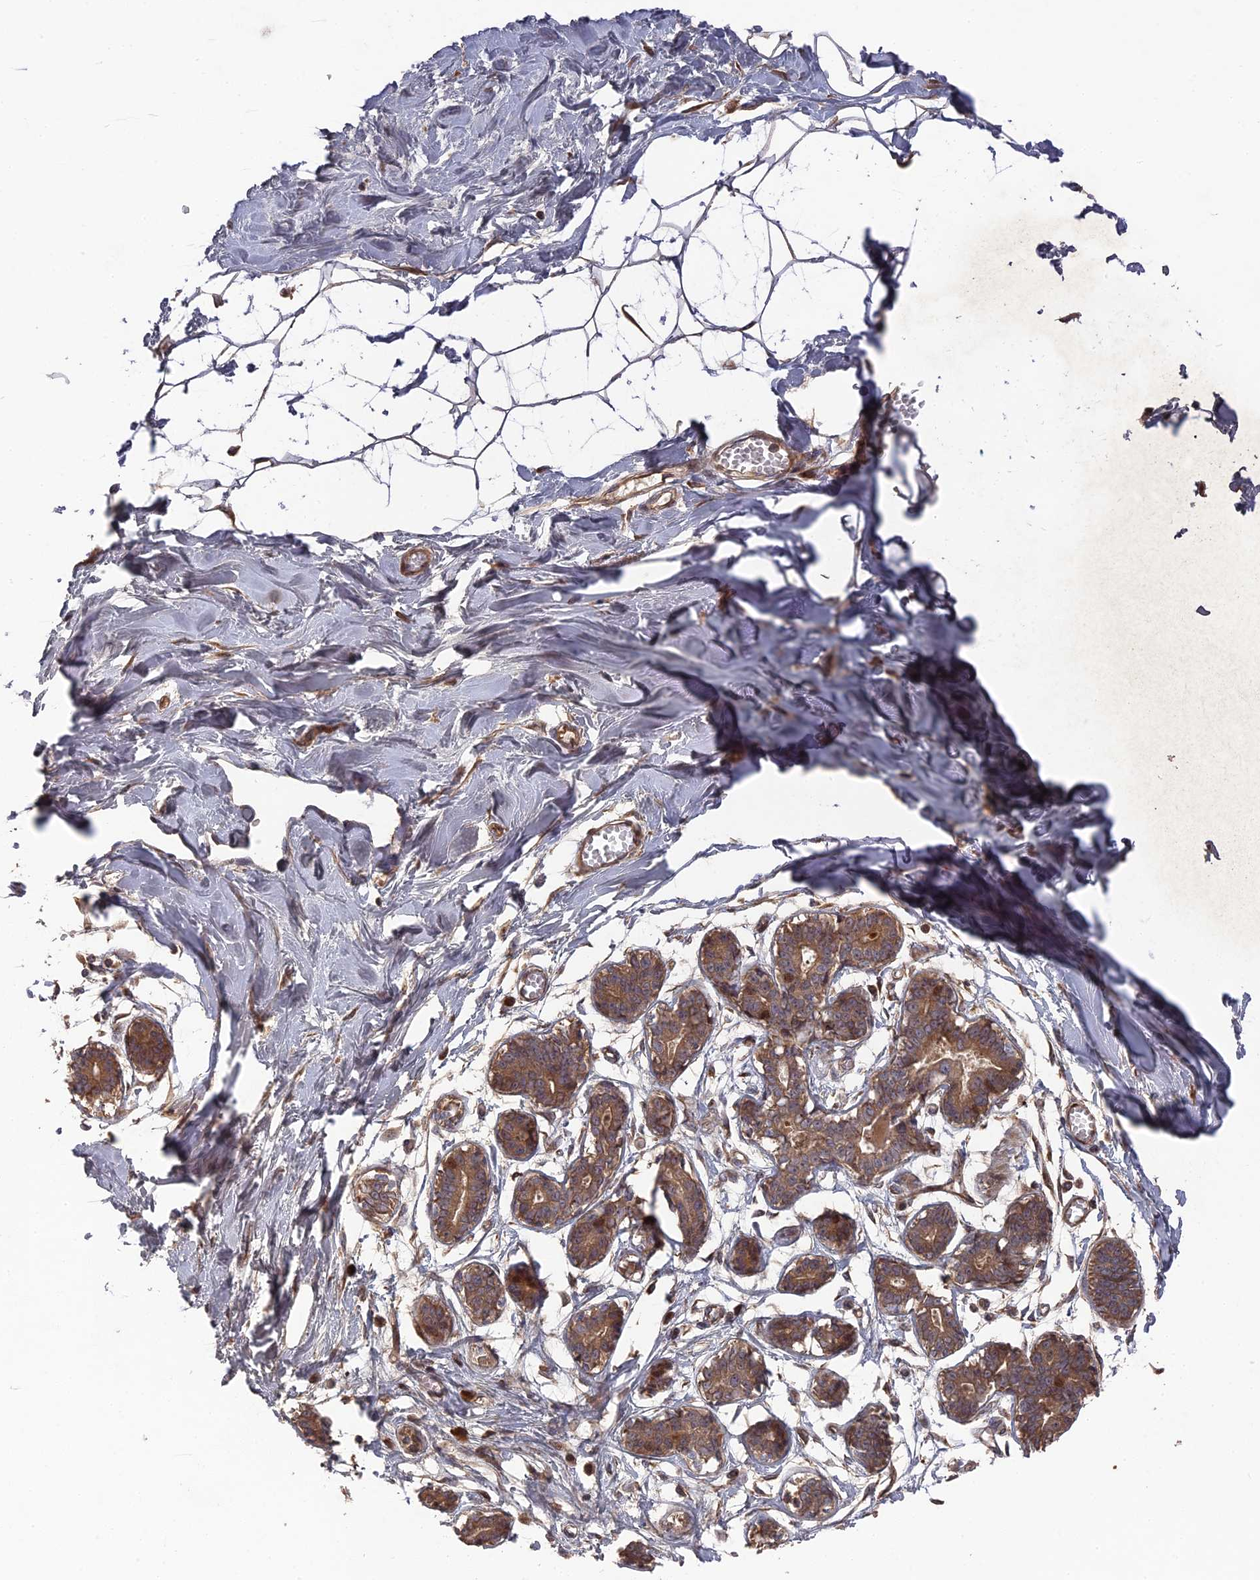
{"staining": {"intensity": "negative", "quantity": "none", "location": "none"}, "tissue": "breast", "cell_type": "Adipocytes", "image_type": "normal", "snomed": [{"axis": "morphology", "description": "Normal tissue, NOS"}, {"axis": "topography", "description": "Breast"}], "caption": "The micrograph shows no staining of adipocytes in normal breast.", "gene": "DEF8", "patient": {"sex": "female", "age": 27}}